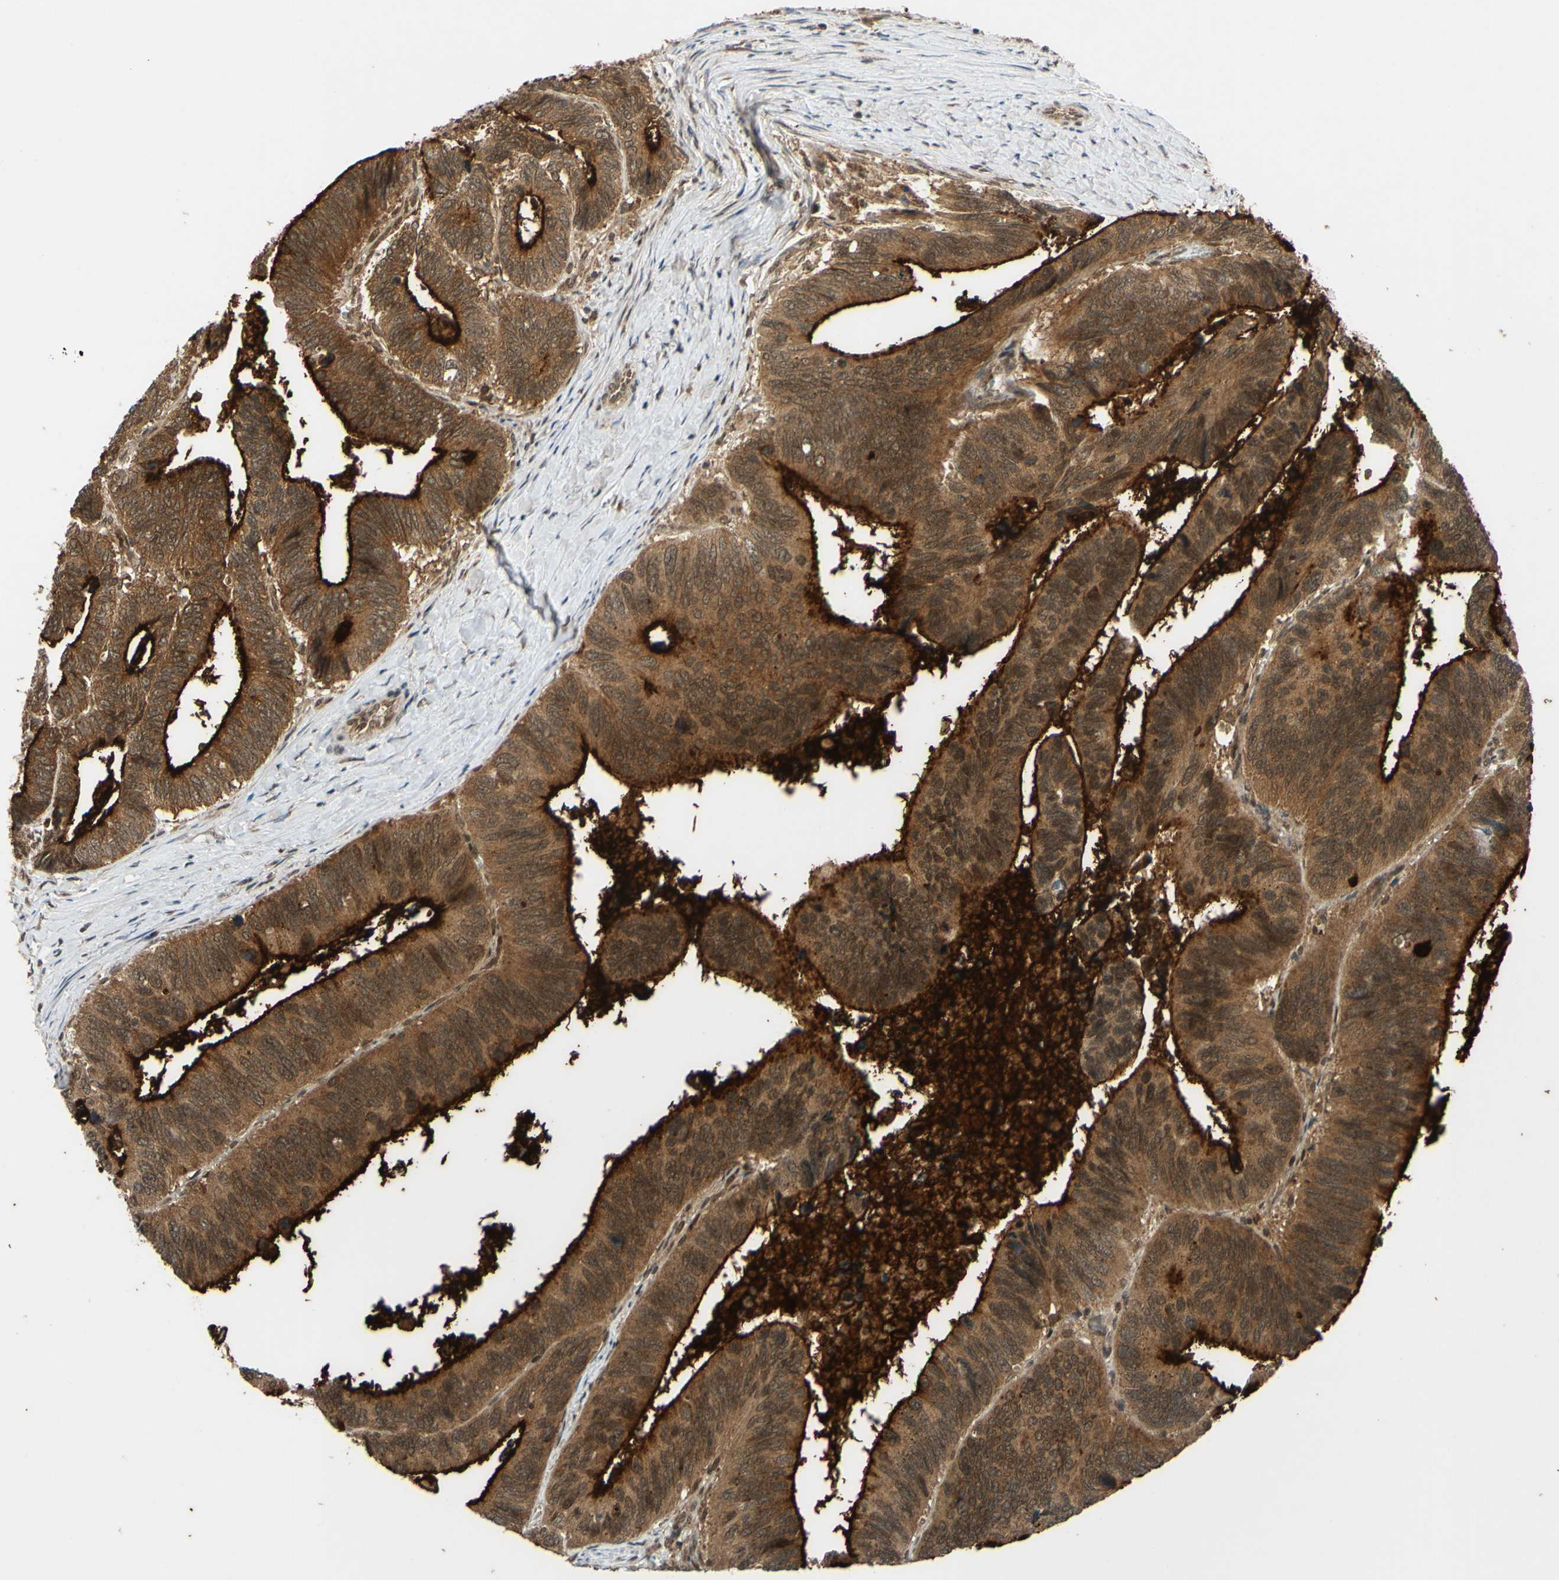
{"staining": {"intensity": "strong", "quantity": ">75%", "location": "cytoplasmic/membranous"}, "tissue": "colorectal cancer", "cell_type": "Tumor cells", "image_type": "cancer", "snomed": [{"axis": "morphology", "description": "Adenocarcinoma, NOS"}, {"axis": "topography", "description": "Colon"}], "caption": "Strong cytoplasmic/membranous positivity is appreciated in approximately >75% of tumor cells in colorectal adenocarcinoma.", "gene": "ABCC8", "patient": {"sex": "male", "age": 72}}